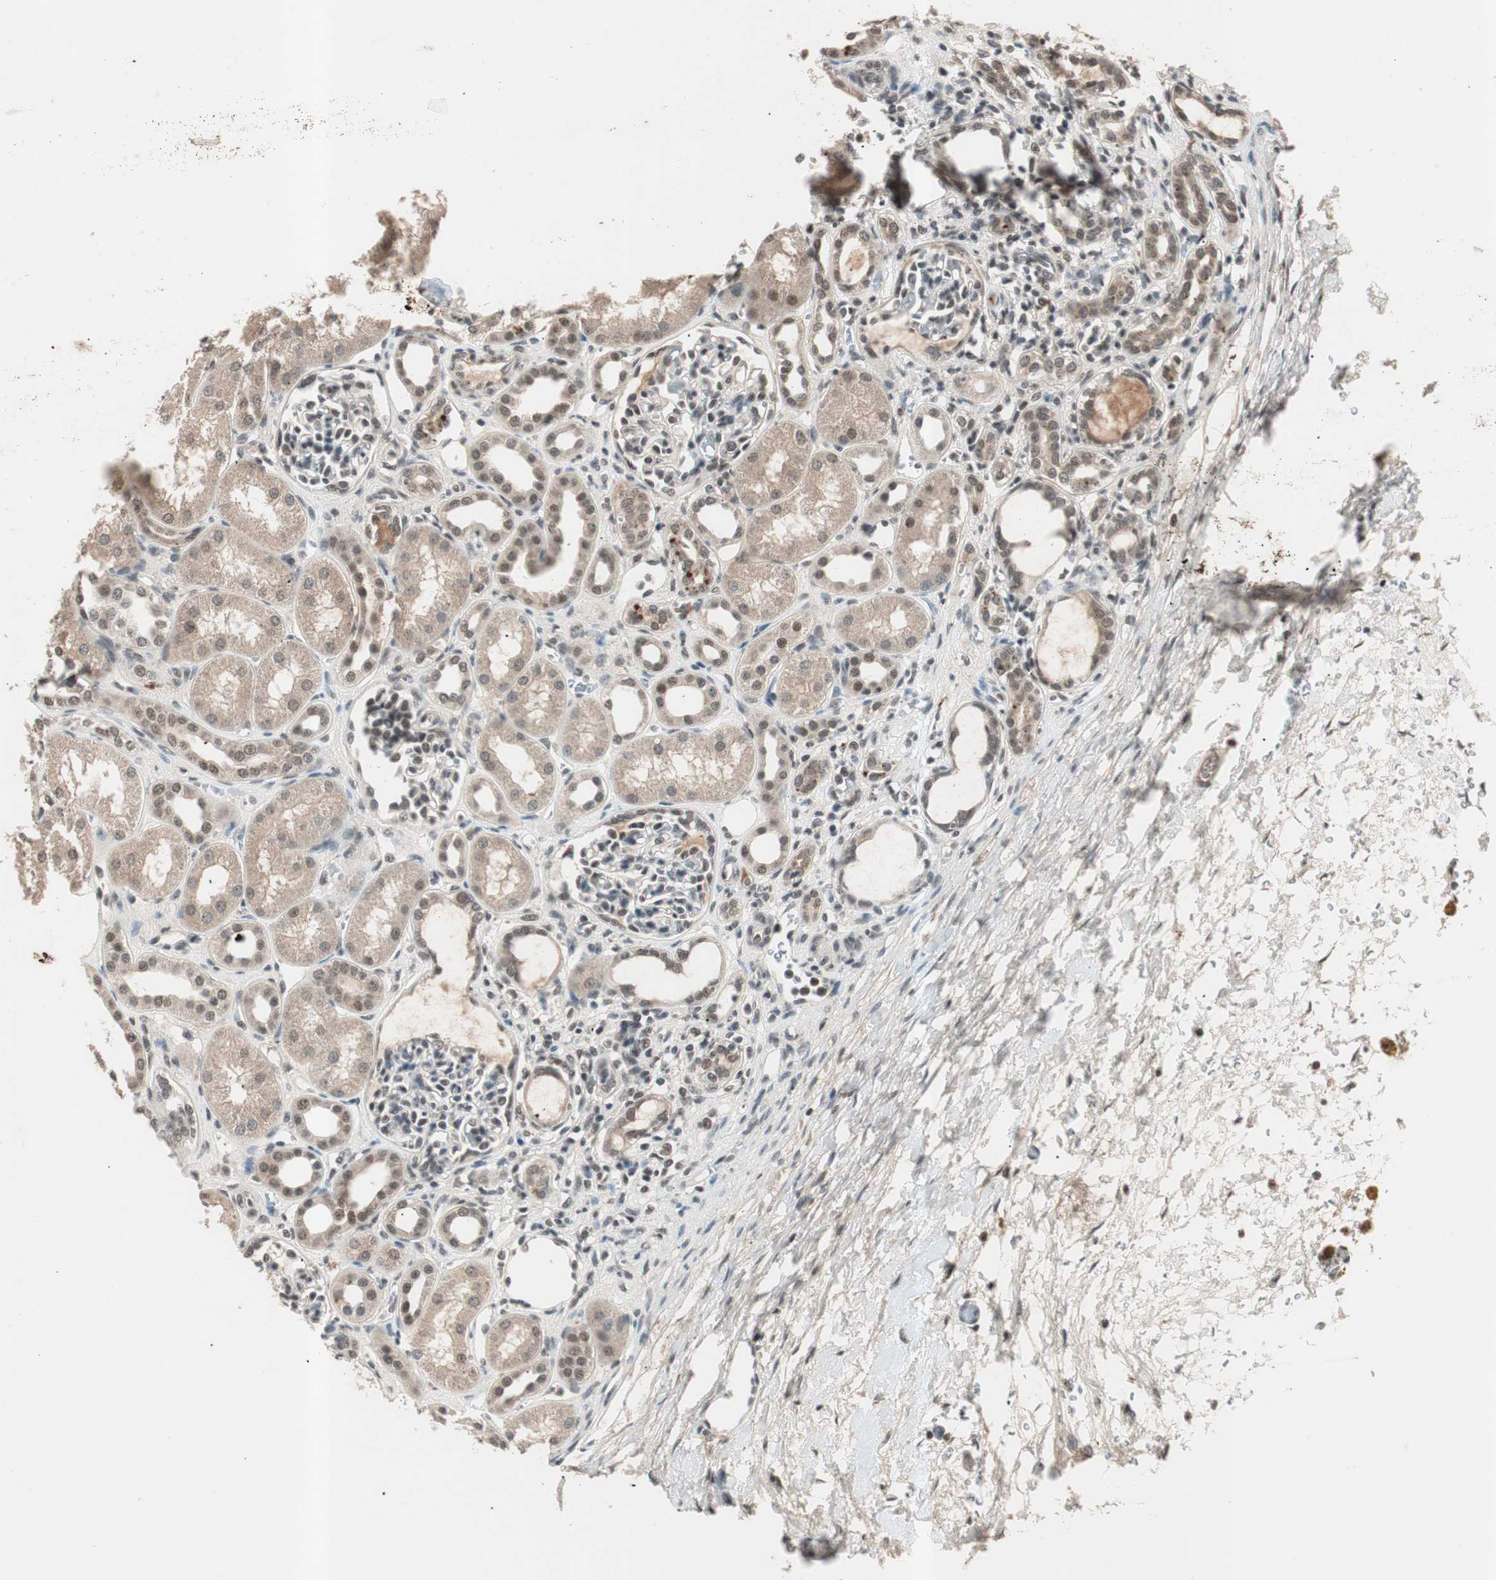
{"staining": {"intensity": "weak", "quantity": "25%-75%", "location": "nuclear"}, "tissue": "kidney", "cell_type": "Cells in glomeruli", "image_type": "normal", "snomed": [{"axis": "morphology", "description": "Normal tissue, NOS"}, {"axis": "topography", "description": "Kidney"}], "caption": "Immunohistochemical staining of normal kidney displays 25%-75% levels of weak nuclear protein positivity in about 25%-75% of cells in glomeruli. (DAB (3,3'-diaminobenzidine) IHC, brown staining for protein, blue staining for nuclei).", "gene": "NFRKB", "patient": {"sex": "male", "age": 7}}